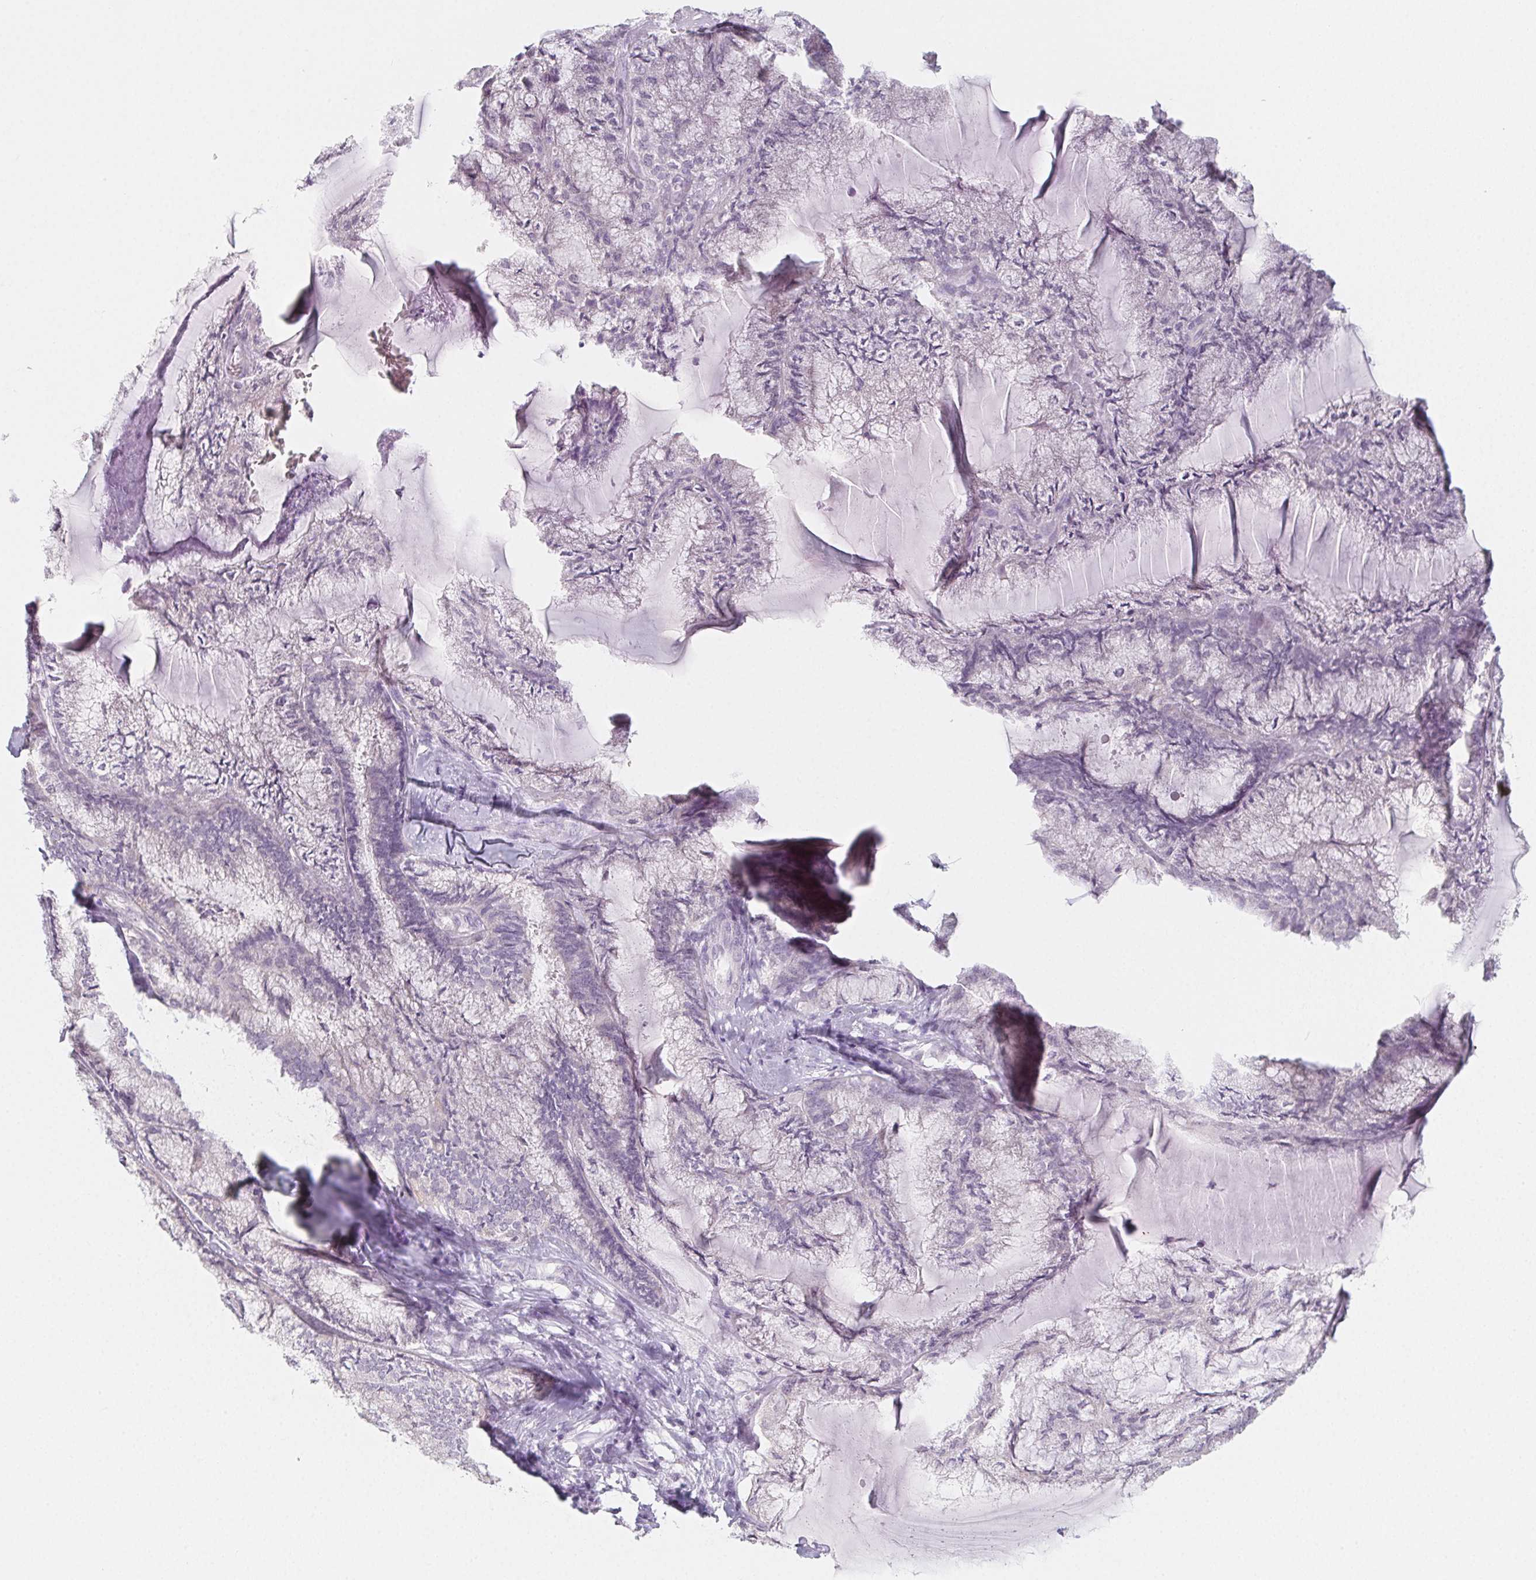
{"staining": {"intensity": "negative", "quantity": "none", "location": "none"}, "tissue": "endometrial cancer", "cell_type": "Tumor cells", "image_type": "cancer", "snomed": [{"axis": "morphology", "description": "Carcinoma, NOS"}, {"axis": "topography", "description": "Endometrium"}], "caption": "IHC of carcinoma (endometrial) demonstrates no staining in tumor cells.", "gene": "GLIPR1L1", "patient": {"sex": "female", "age": 62}}